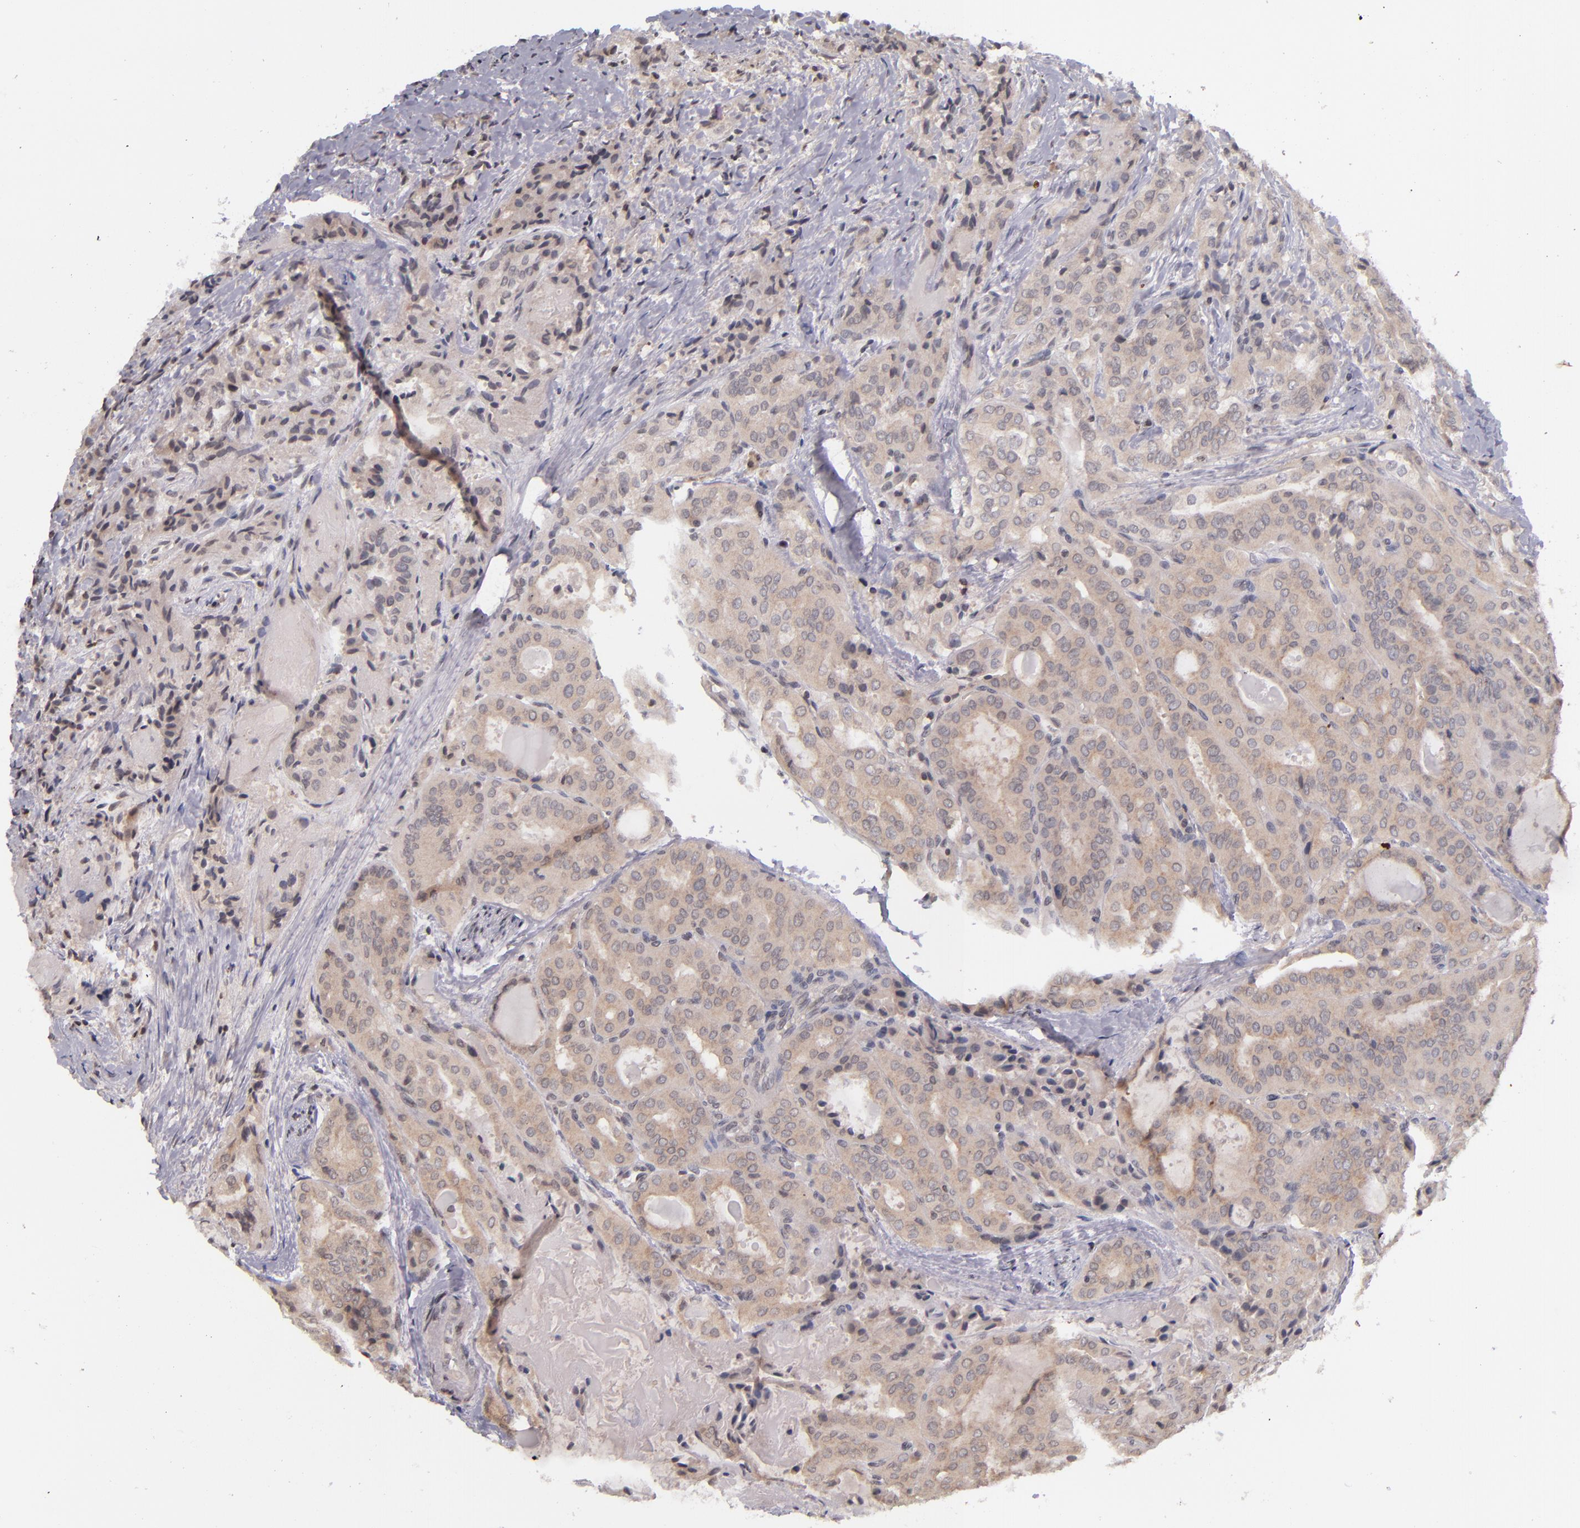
{"staining": {"intensity": "moderate", "quantity": ">75%", "location": "cytoplasmic/membranous"}, "tissue": "thyroid cancer", "cell_type": "Tumor cells", "image_type": "cancer", "snomed": [{"axis": "morphology", "description": "Papillary adenocarcinoma, NOS"}, {"axis": "topography", "description": "Thyroid gland"}], "caption": "Moderate cytoplasmic/membranous expression for a protein is appreciated in approximately >75% of tumor cells of thyroid cancer (papillary adenocarcinoma) using immunohistochemistry.", "gene": "TSC2", "patient": {"sex": "female", "age": 71}}